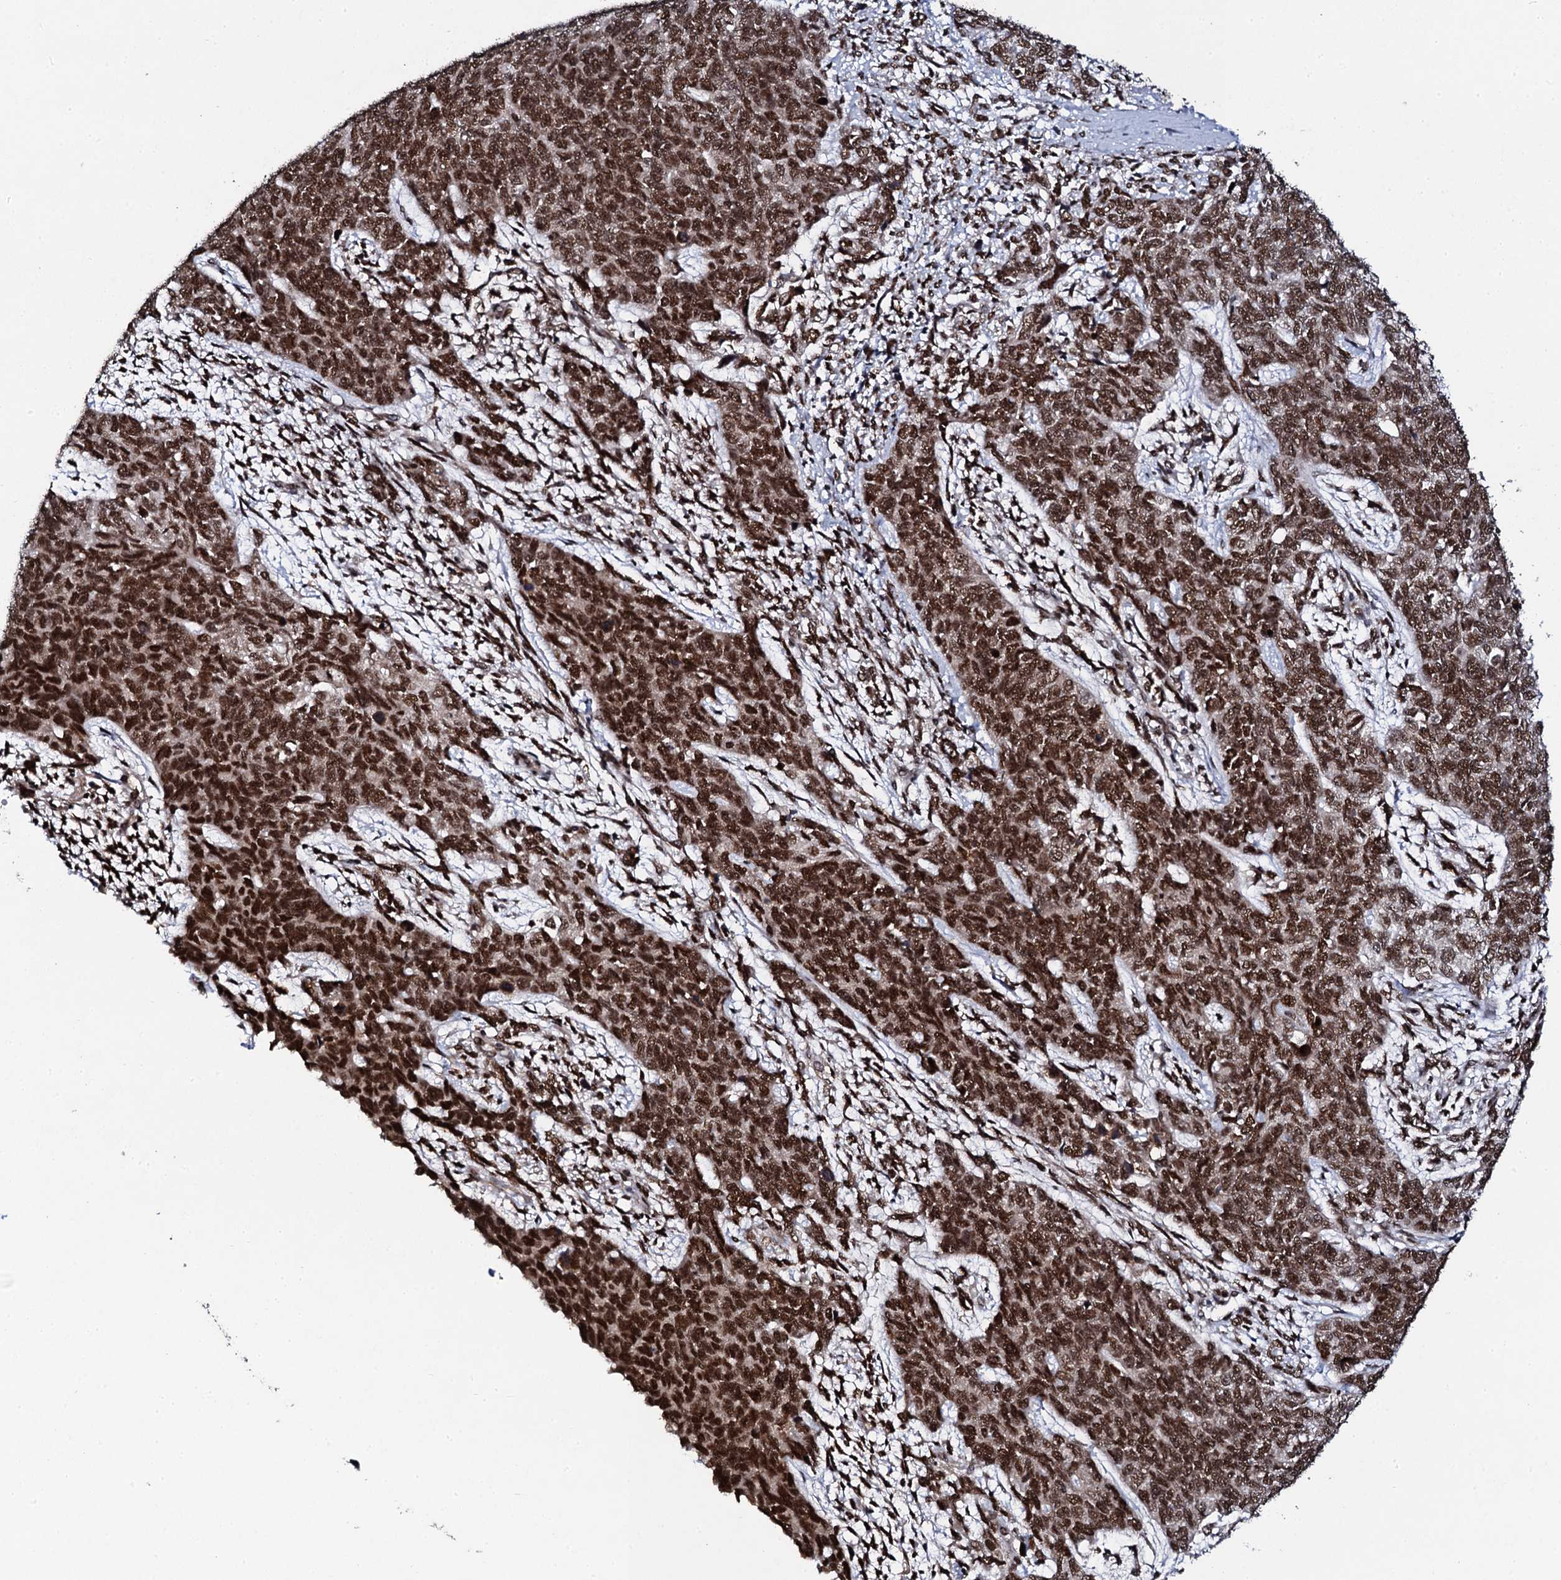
{"staining": {"intensity": "strong", "quantity": ">75%", "location": "nuclear"}, "tissue": "cervical cancer", "cell_type": "Tumor cells", "image_type": "cancer", "snomed": [{"axis": "morphology", "description": "Squamous cell carcinoma, NOS"}, {"axis": "topography", "description": "Cervix"}], "caption": "Immunohistochemistry (DAB) staining of cervical squamous cell carcinoma reveals strong nuclear protein staining in about >75% of tumor cells. Nuclei are stained in blue.", "gene": "CSTF3", "patient": {"sex": "female", "age": 63}}